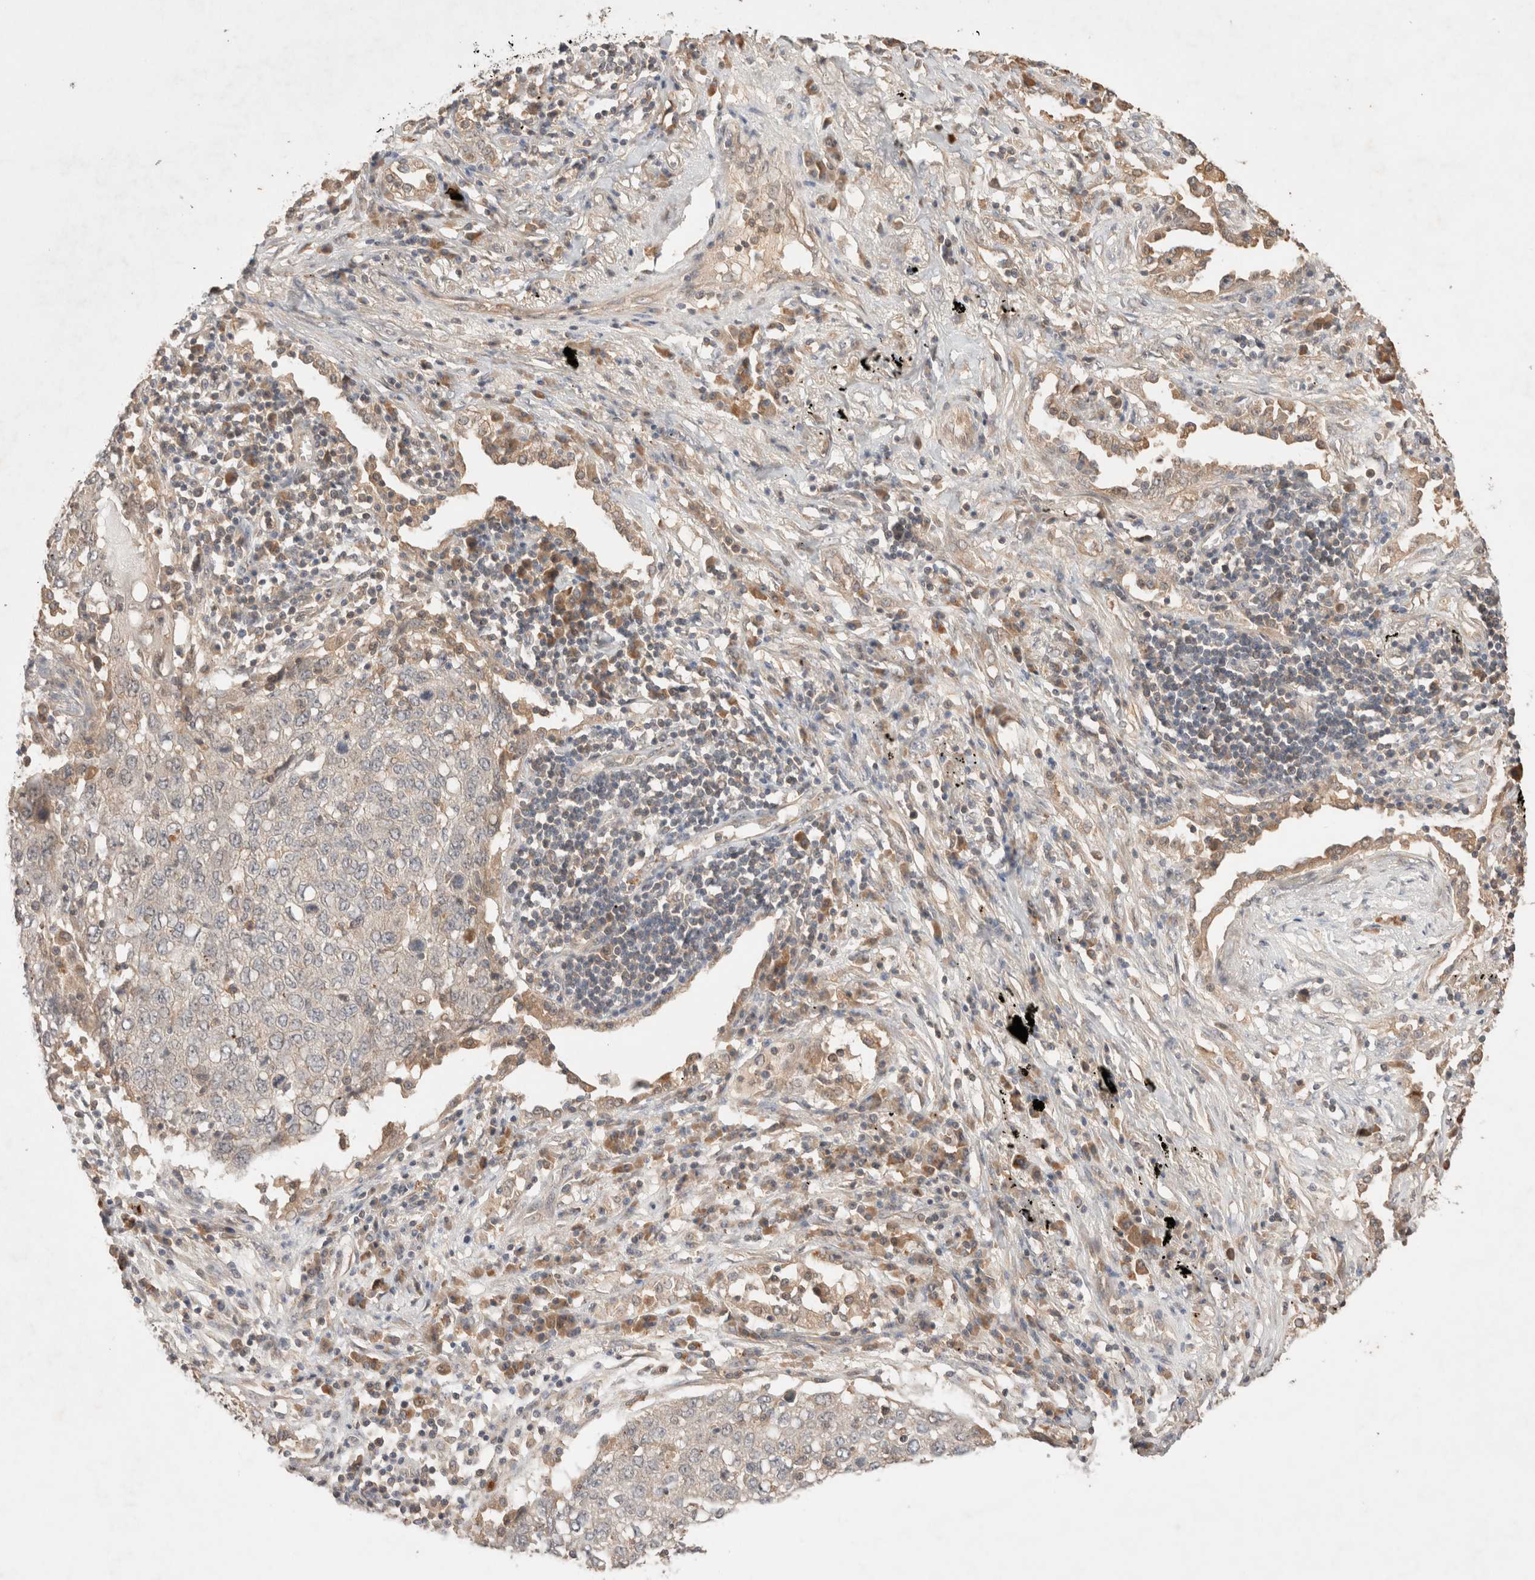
{"staining": {"intensity": "negative", "quantity": "none", "location": "none"}, "tissue": "lung cancer", "cell_type": "Tumor cells", "image_type": "cancer", "snomed": [{"axis": "morphology", "description": "Squamous cell carcinoma, NOS"}, {"axis": "topography", "description": "Lung"}], "caption": "IHC micrograph of neoplastic tissue: human lung cancer (squamous cell carcinoma) stained with DAB (3,3'-diaminobenzidine) demonstrates no significant protein expression in tumor cells.", "gene": "CARNMT1", "patient": {"sex": "female", "age": 63}}